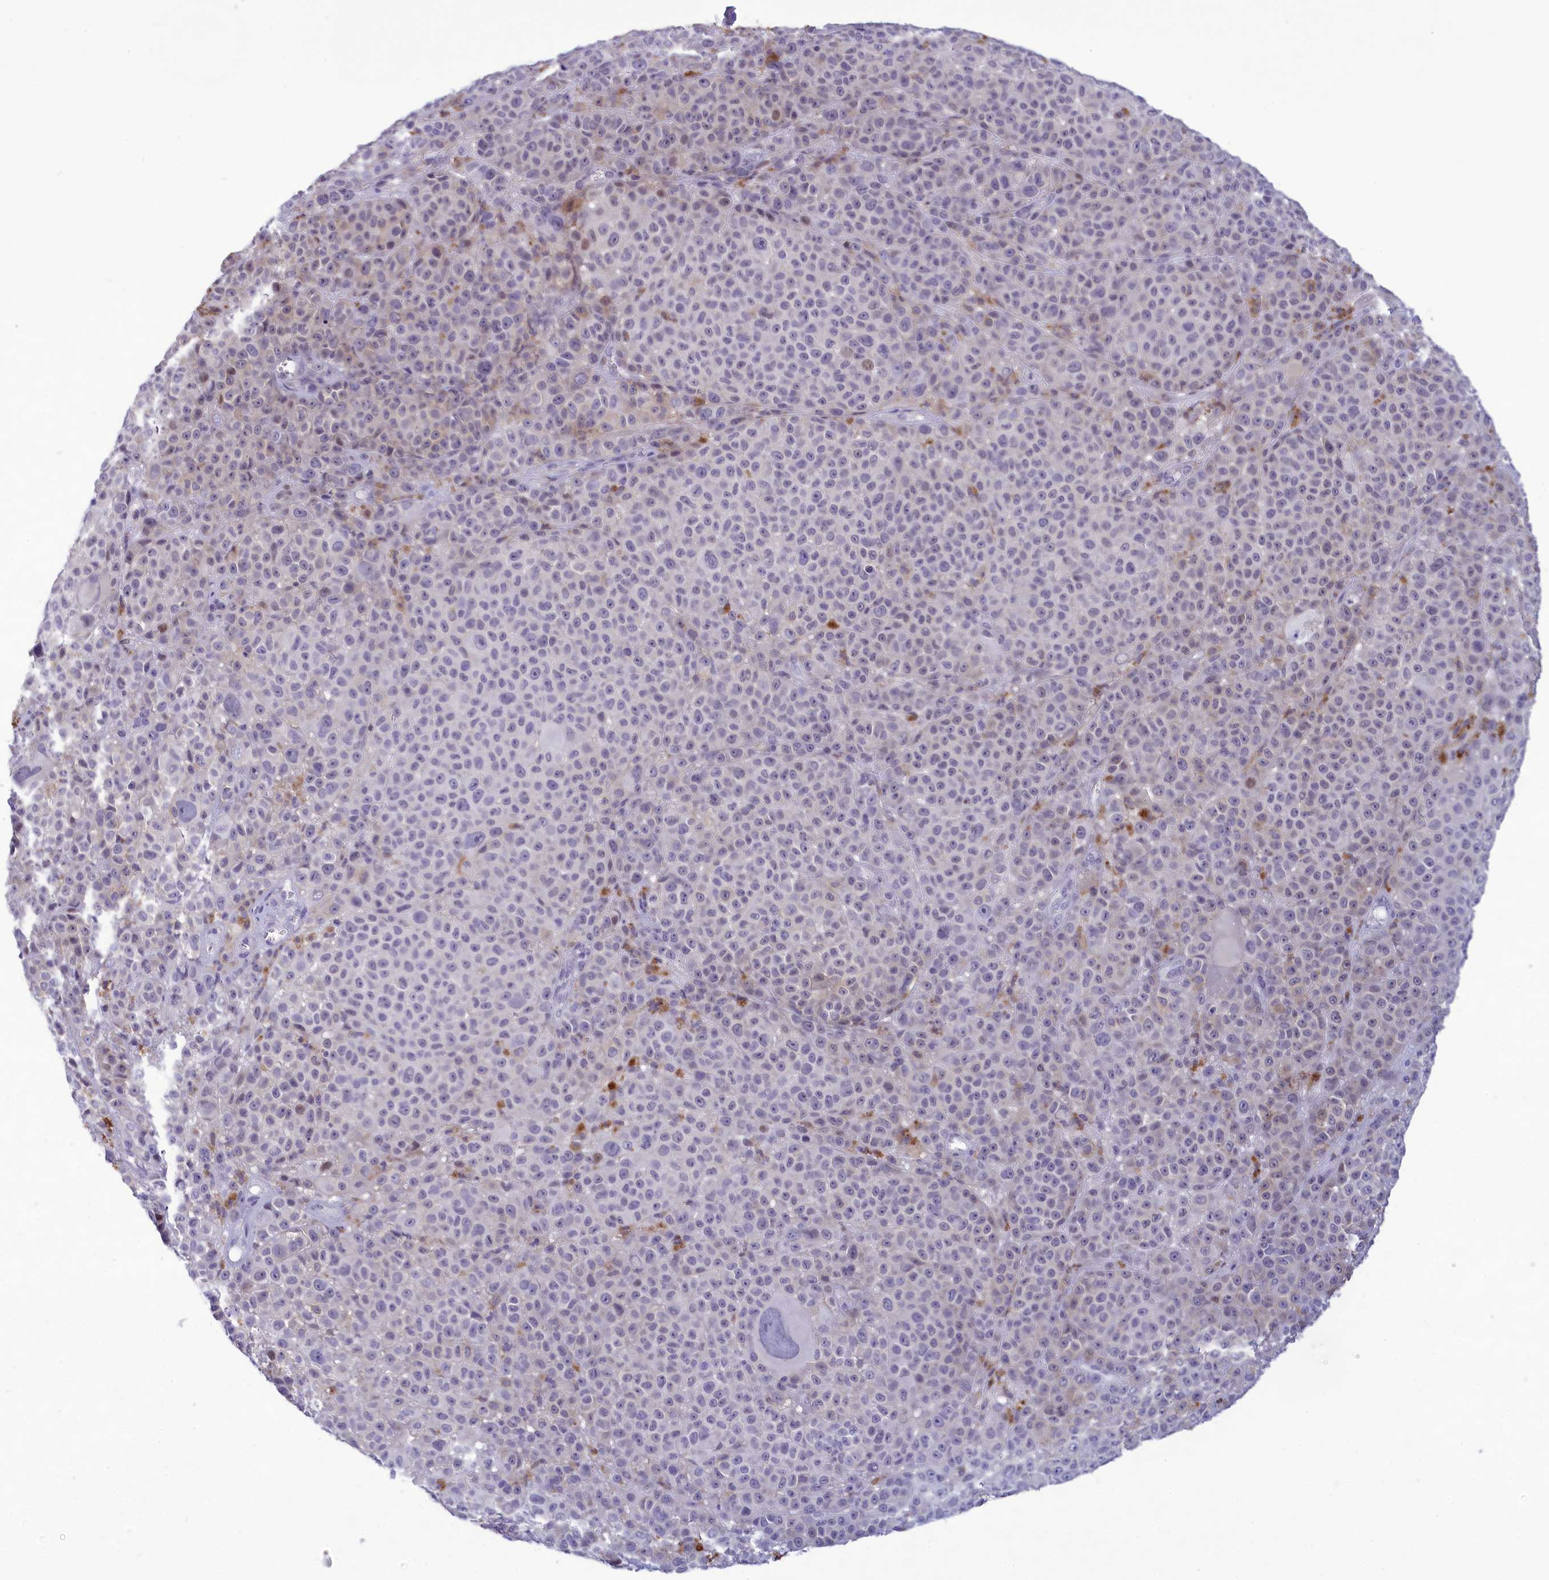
{"staining": {"intensity": "negative", "quantity": "none", "location": "none"}, "tissue": "melanoma", "cell_type": "Tumor cells", "image_type": "cancer", "snomed": [{"axis": "morphology", "description": "Malignant melanoma, NOS"}, {"axis": "topography", "description": "Skin"}], "caption": "Immunohistochemistry histopathology image of neoplastic tissue: melanoma stained with DAB displays no significant protein positivity in tumor cells. Brightfield microscopy of IHC stained with DAB (brown) and hematoxylin (blue), captured at high magnification.", "gene": "CORO2A", "patient": {"sex": "female", "age": 94}}